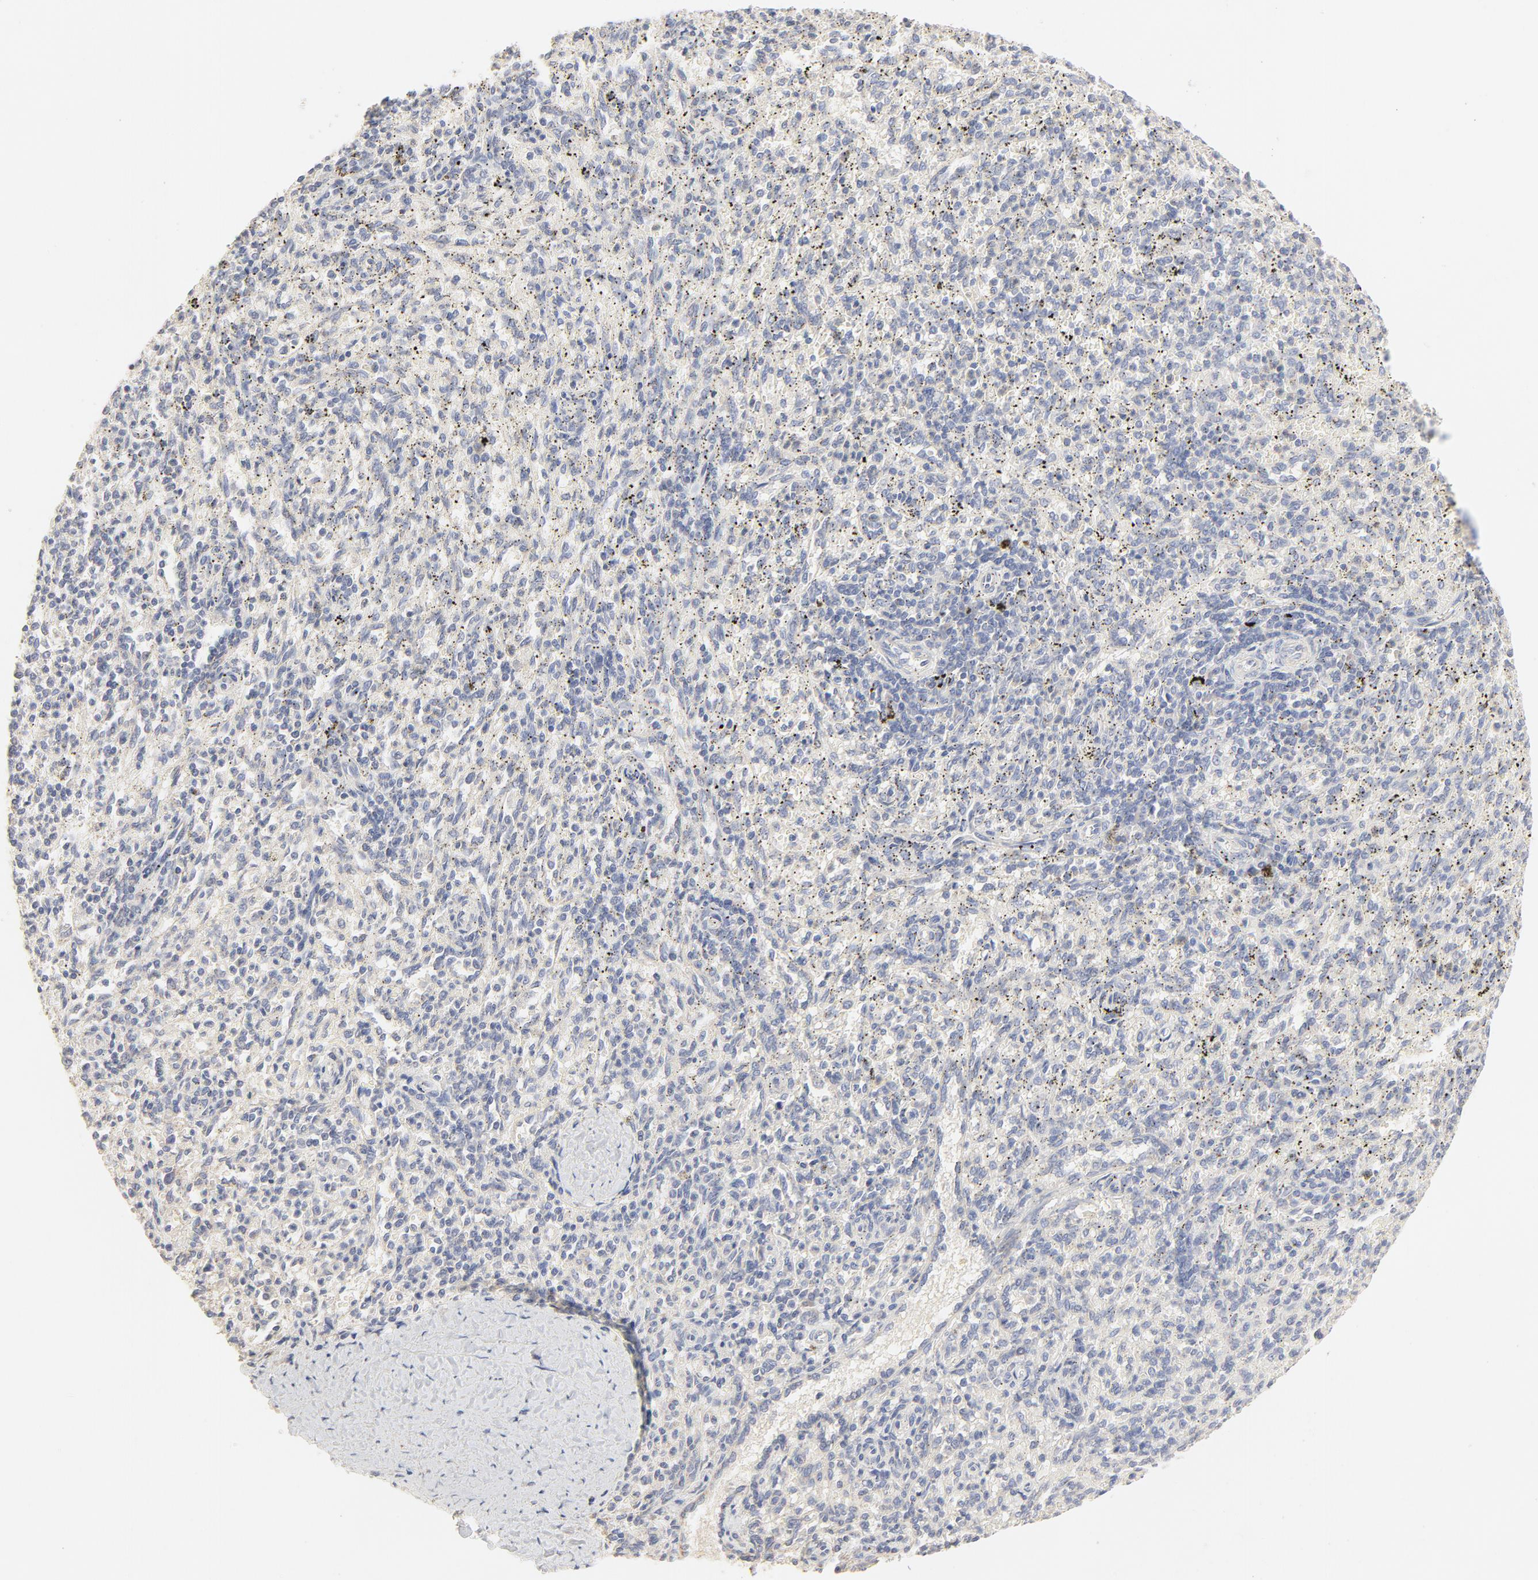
{"staining": {"intensity": "negative", "quantity": "none", "location": "none"}, "tissue": "spleen", "cell_type": "Cells in red pulp", "image_type": "normal", "snomed": [{"axis": "morphology", "description": "Normal tissue, NOS"}, {"axis": "topography", "description": "Spleen"}], "caption": "IHC of unremarkable spleen shows no staining in cells in red pulp. (Brightfield microscopy of DAB IHC at high magnification).", "gene": "FCGBP", "patient": {"sex": "female", "age": 10}}